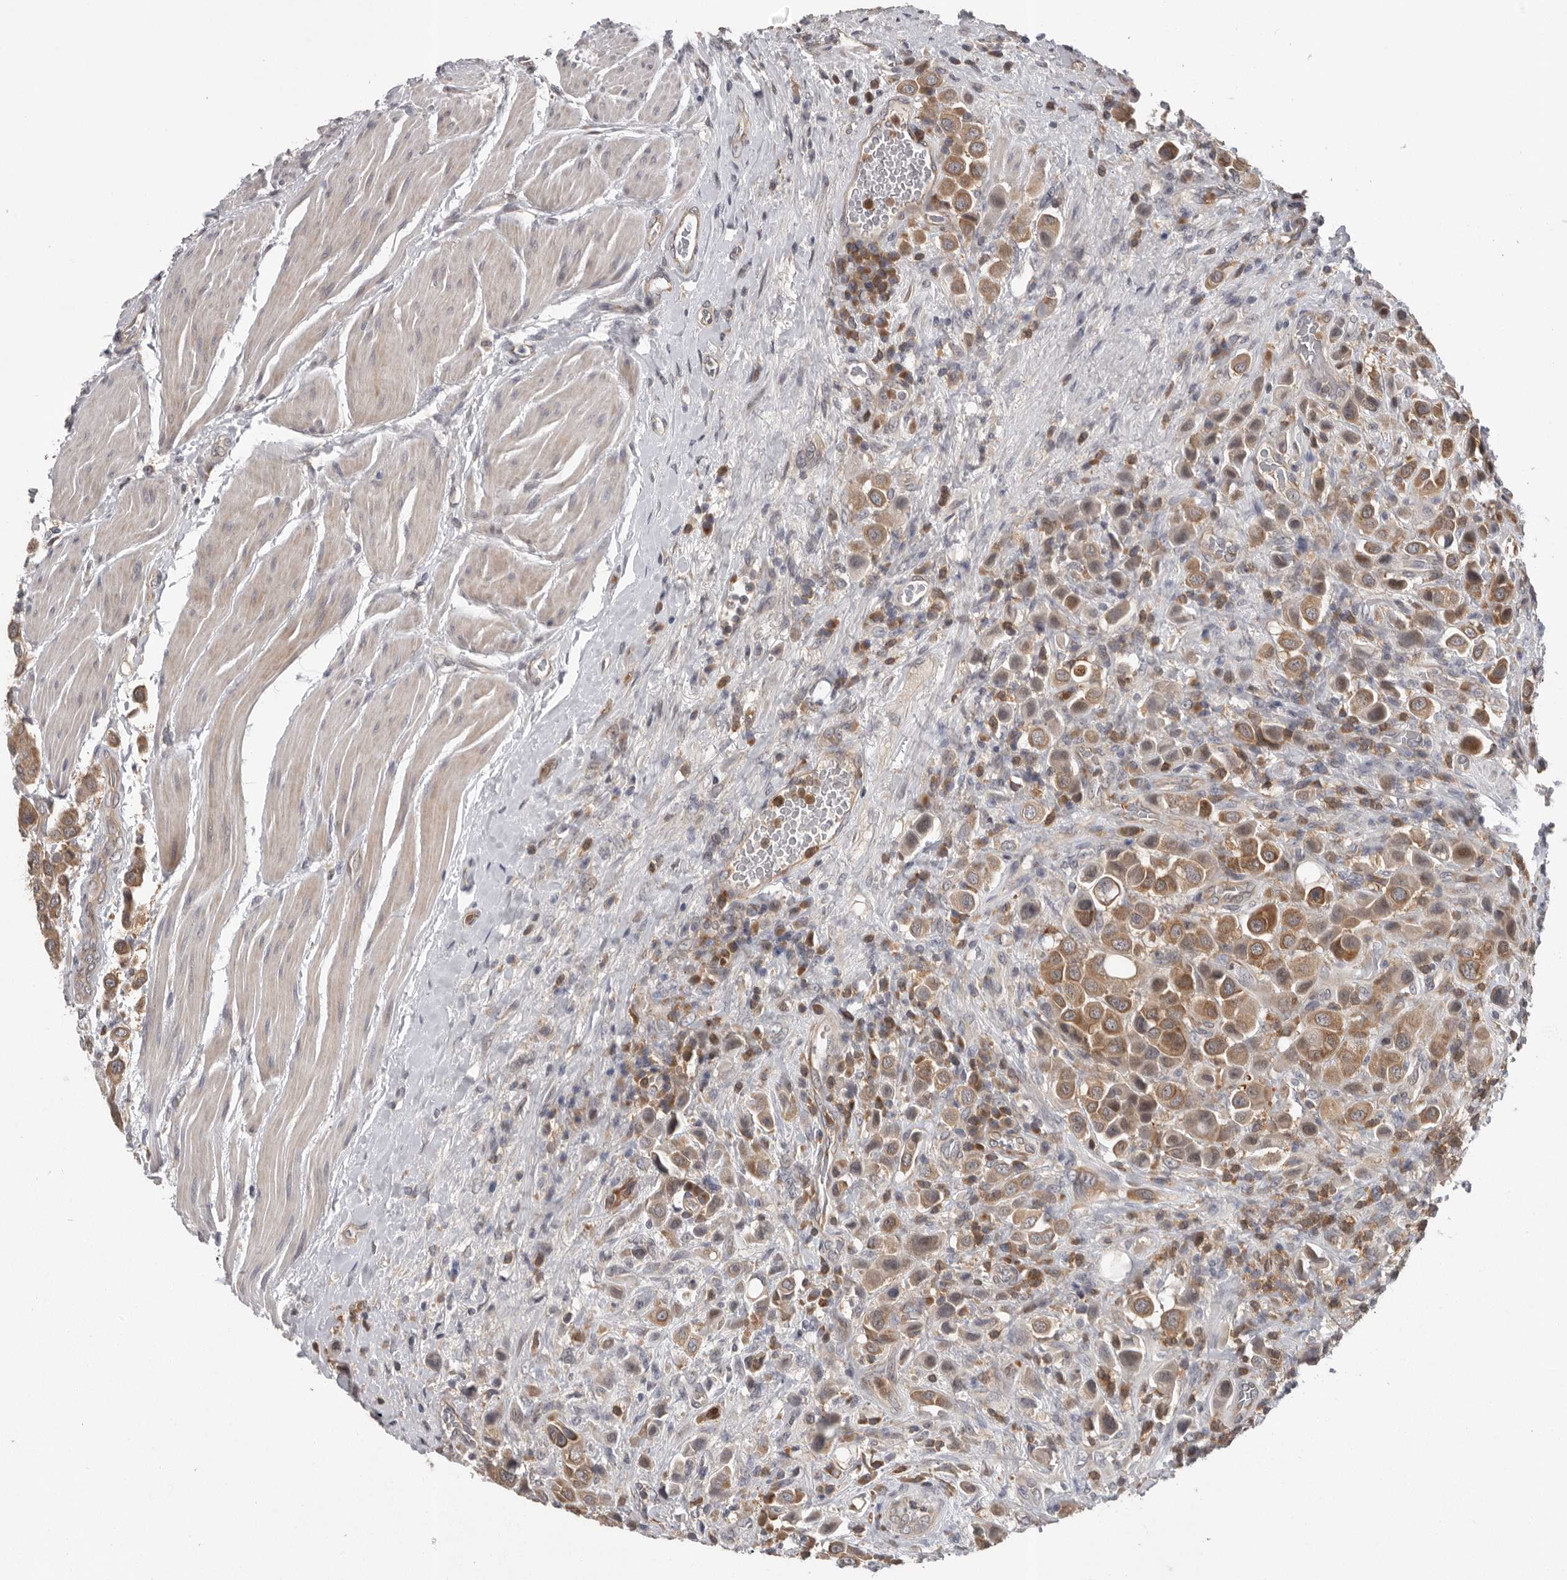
{"staining": {"intensity": "moderate", "quantity": ">75%", "location": "cytoplasmic/membranous"}, "tissue": "urothelial cancer", "cell_type": "Tumor cells", "image_type": "cancer", "snomed": [{"axis": "morphology", "description": "Urothelial carcinoma, High grade"}, {"axis": "topography", "description": "Urinary bladder"}], "caption": "The image reveals immunohistochemical staining of urothelial carcinoma (high-grade). There is moderate cytoplasmic/membranous expression is identified in approximately >75% of tumor cells.", "gene": "RALGPS2", "patient": {"sex": "male", "age": 50}}